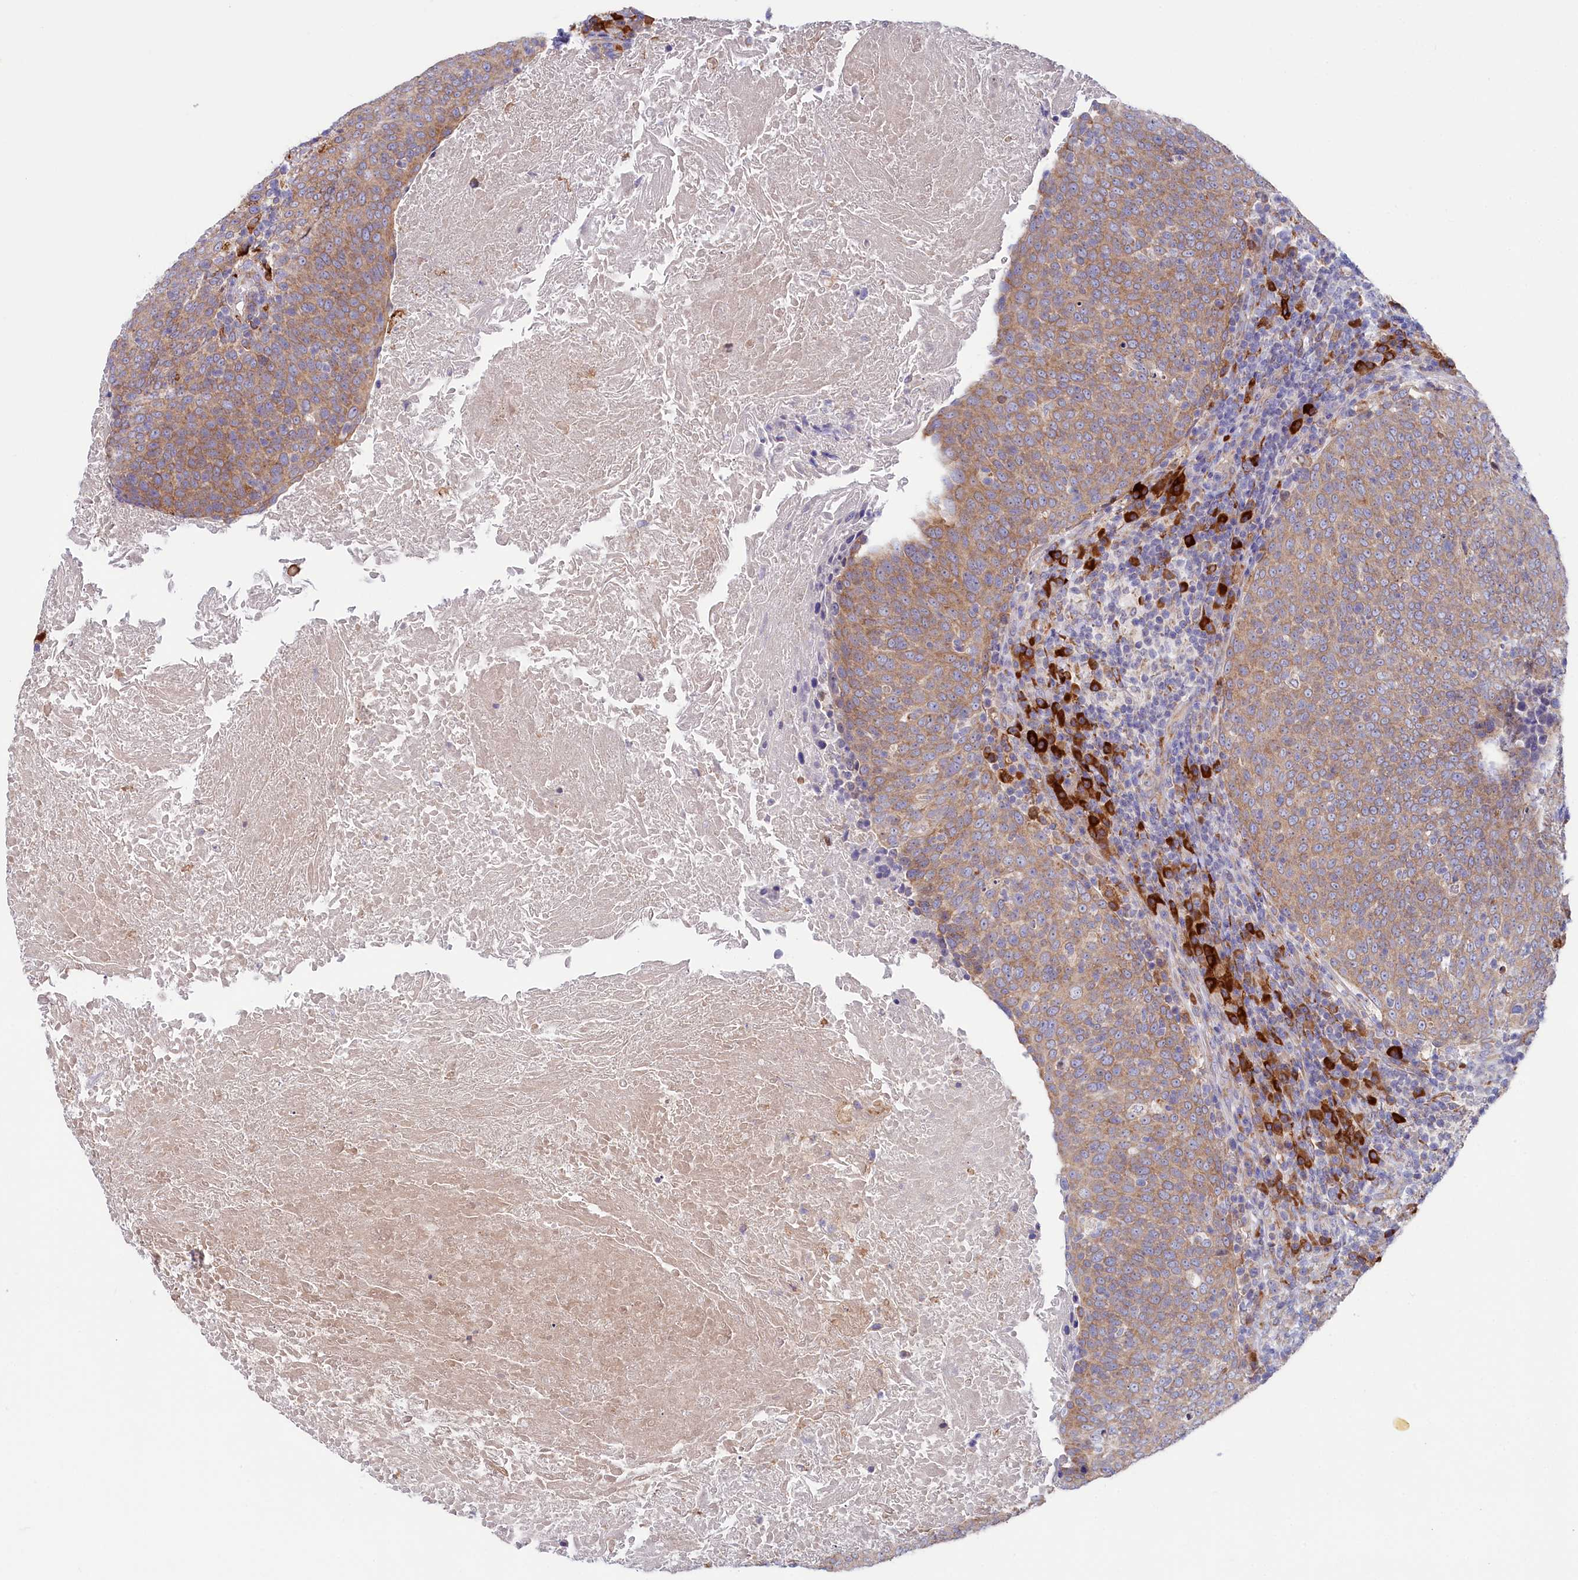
{"staining": {"intensity": "moderate", "quantity": ">75%", "location": "cytoplasmic/membranous"}, "tissue": "head and neck cancer", "cell_type": "Tumor cells", "image_type": "cancer", "snomed": [{"axis": "morphology", "description": "Squamous cell carcinoma, NOS"}, {"axis": "morphology", "description": "Squamous cell carcinoma, metastatic, NOS"}, {"axis": "topography", "description": "Lymph node"}, {"axis": "topography", "description": "Head-Neck"}], "caption": "The histopathology image displays a brown stain indicating the presence of a protein in the cytoplasmic/membranous of tumor cells in head and neck metastatic squamous cell carcinoma. Nuclei are stained in blue.", "gene": "CHID1", "patient": {"sex": "male", "age": 62}}